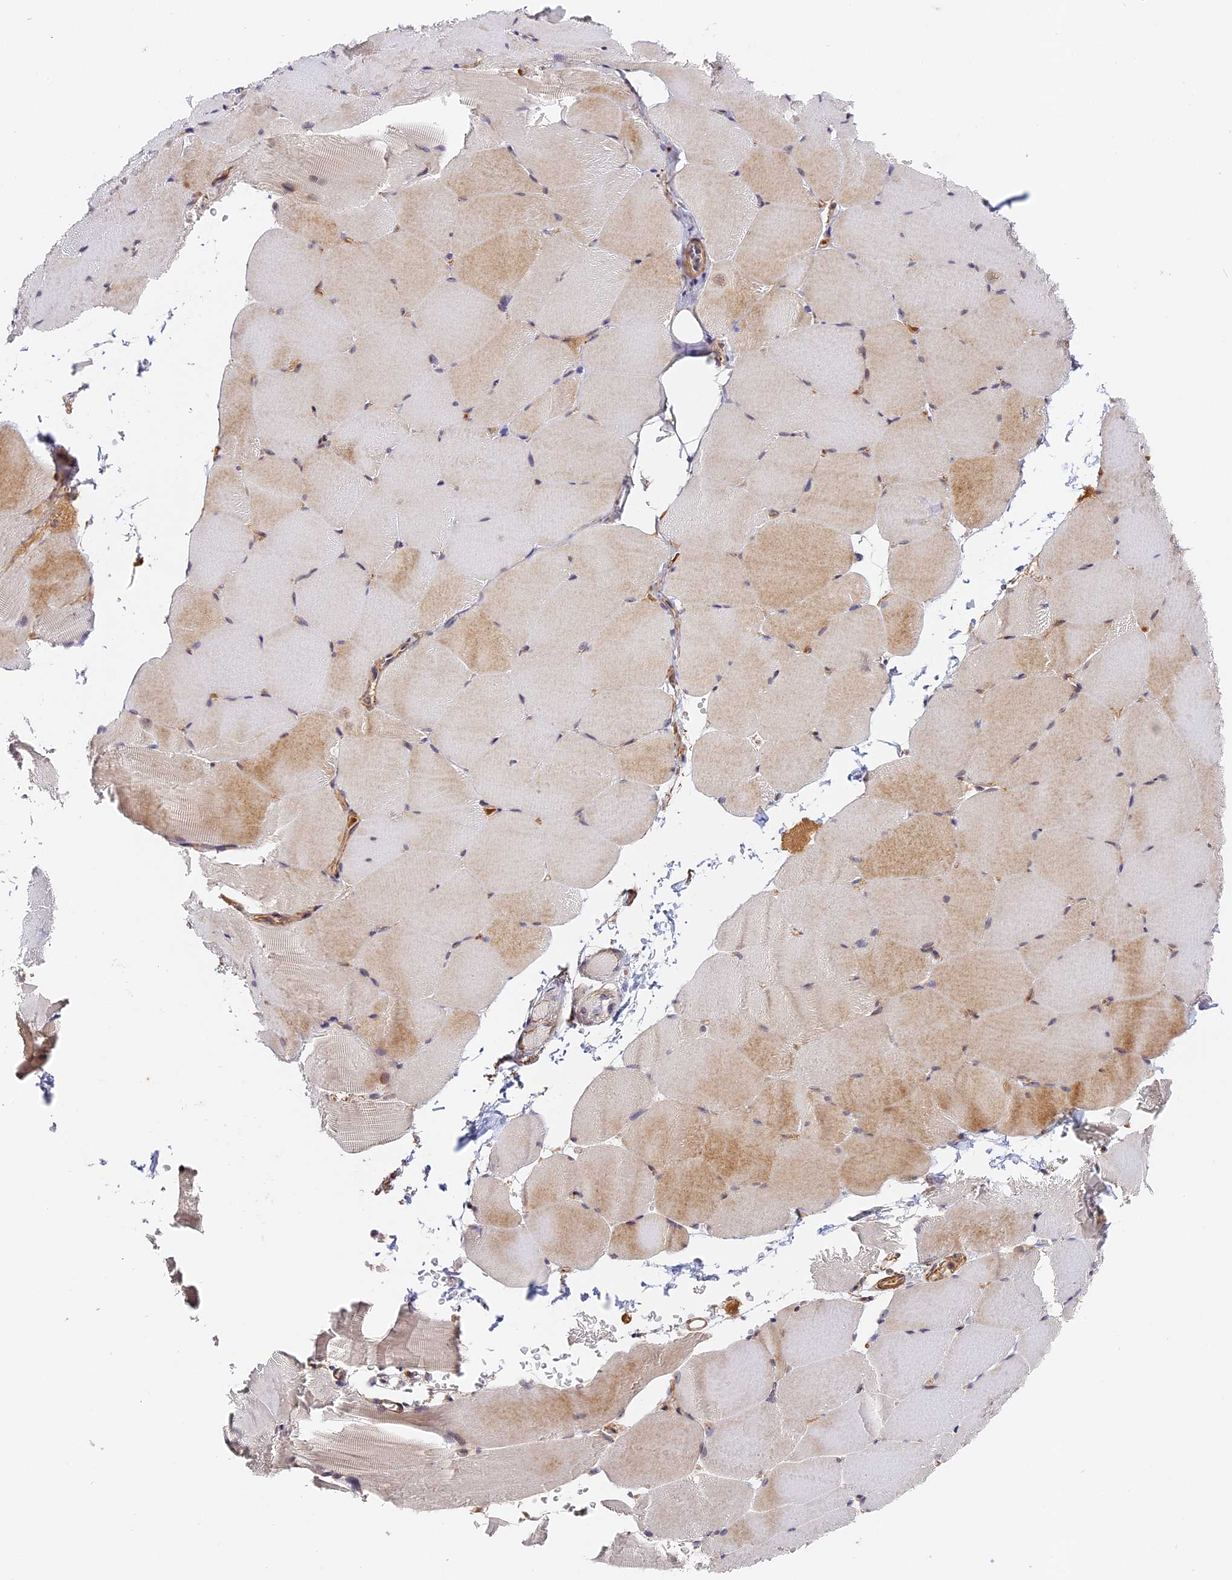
{"staining": {"intensity": "weak", "quantity": "<25%", "location": "cytoplasmic/membranous"}, "tissue": "skeletal muscle", "cell_type": "Myocytes", "image_type": "normal", "snomed": [{"axis": "morphology", "description": "Normal tissue, NOS"}, {"axis": "topography", "description": "Skeletal muscle"}, {"axis": "topography", "description": "Parathyroid gland"}], "caption": "A high-resolution histopathology image shows immunohistochemistry (IHC) staining of benign skeletal muscle, which reveals no significant positivity in myocytes.", "gene": "IMPACT", "patient": {"sex": "female", "age": 37}}